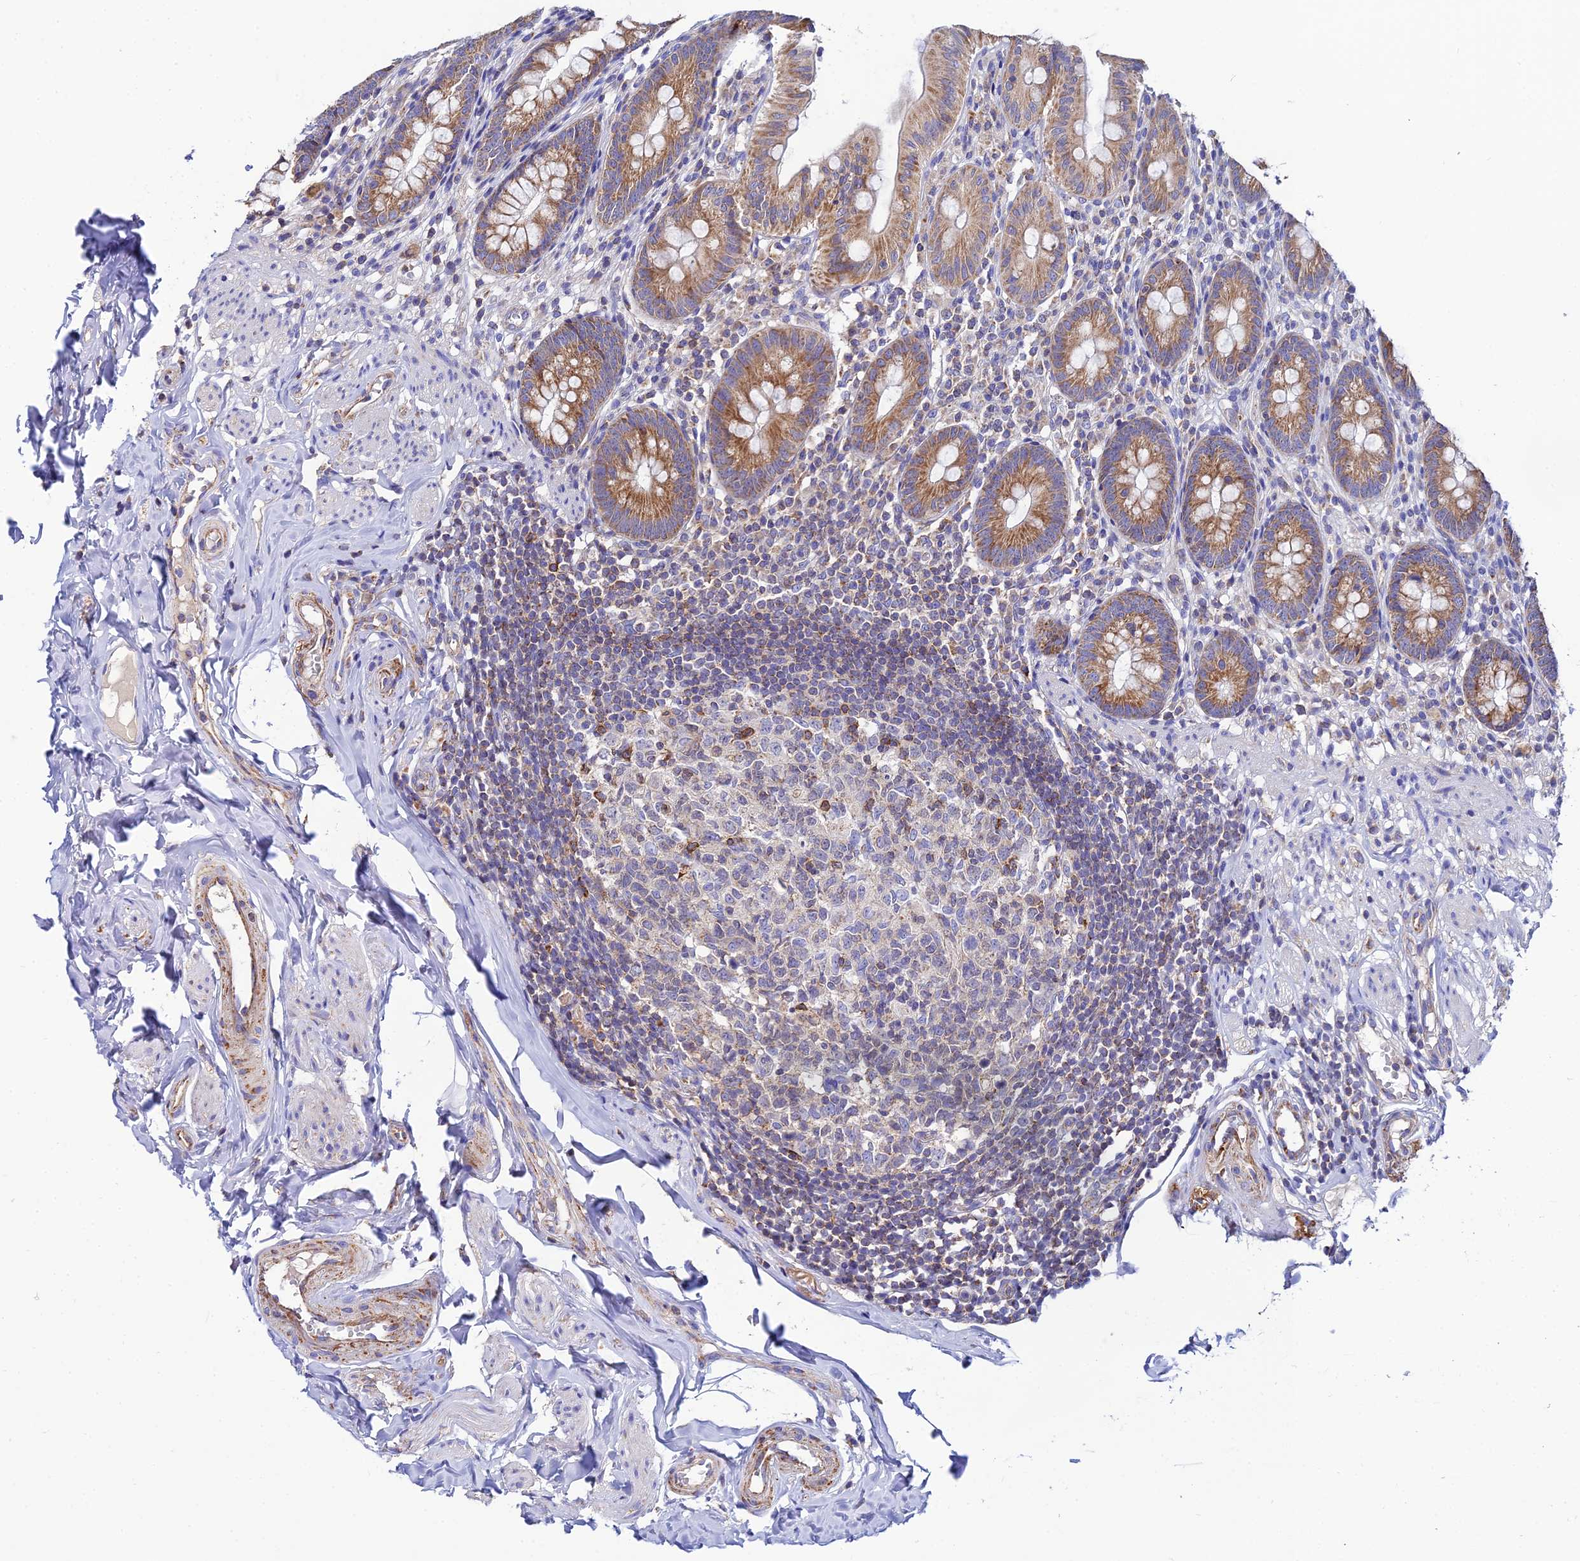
{"staining": {"intensity": "moderate", "quantity": ">75%", "location": "cytoplasmic/membranous"}, "tissue": "appendix", "cell_type": "Glandular cells", "image_type": "normal", "snomed": [{"axis": "morphology", "description": "Normal tissue, NOS"}, {"axis": "topography", "description": "Appendix"}], "caption": "The image exhibits a brown stain indicating the presence of a protein in the cytoplasmic/membranous of glandular cells in appendix. The staining is performed using DAB brown chromogen to label protein expression. The nuclei are counter-stained blue using hematoxylin.", "gene": "NIPSNAP3A", "patient": {"sex": "male", "age": 55}}